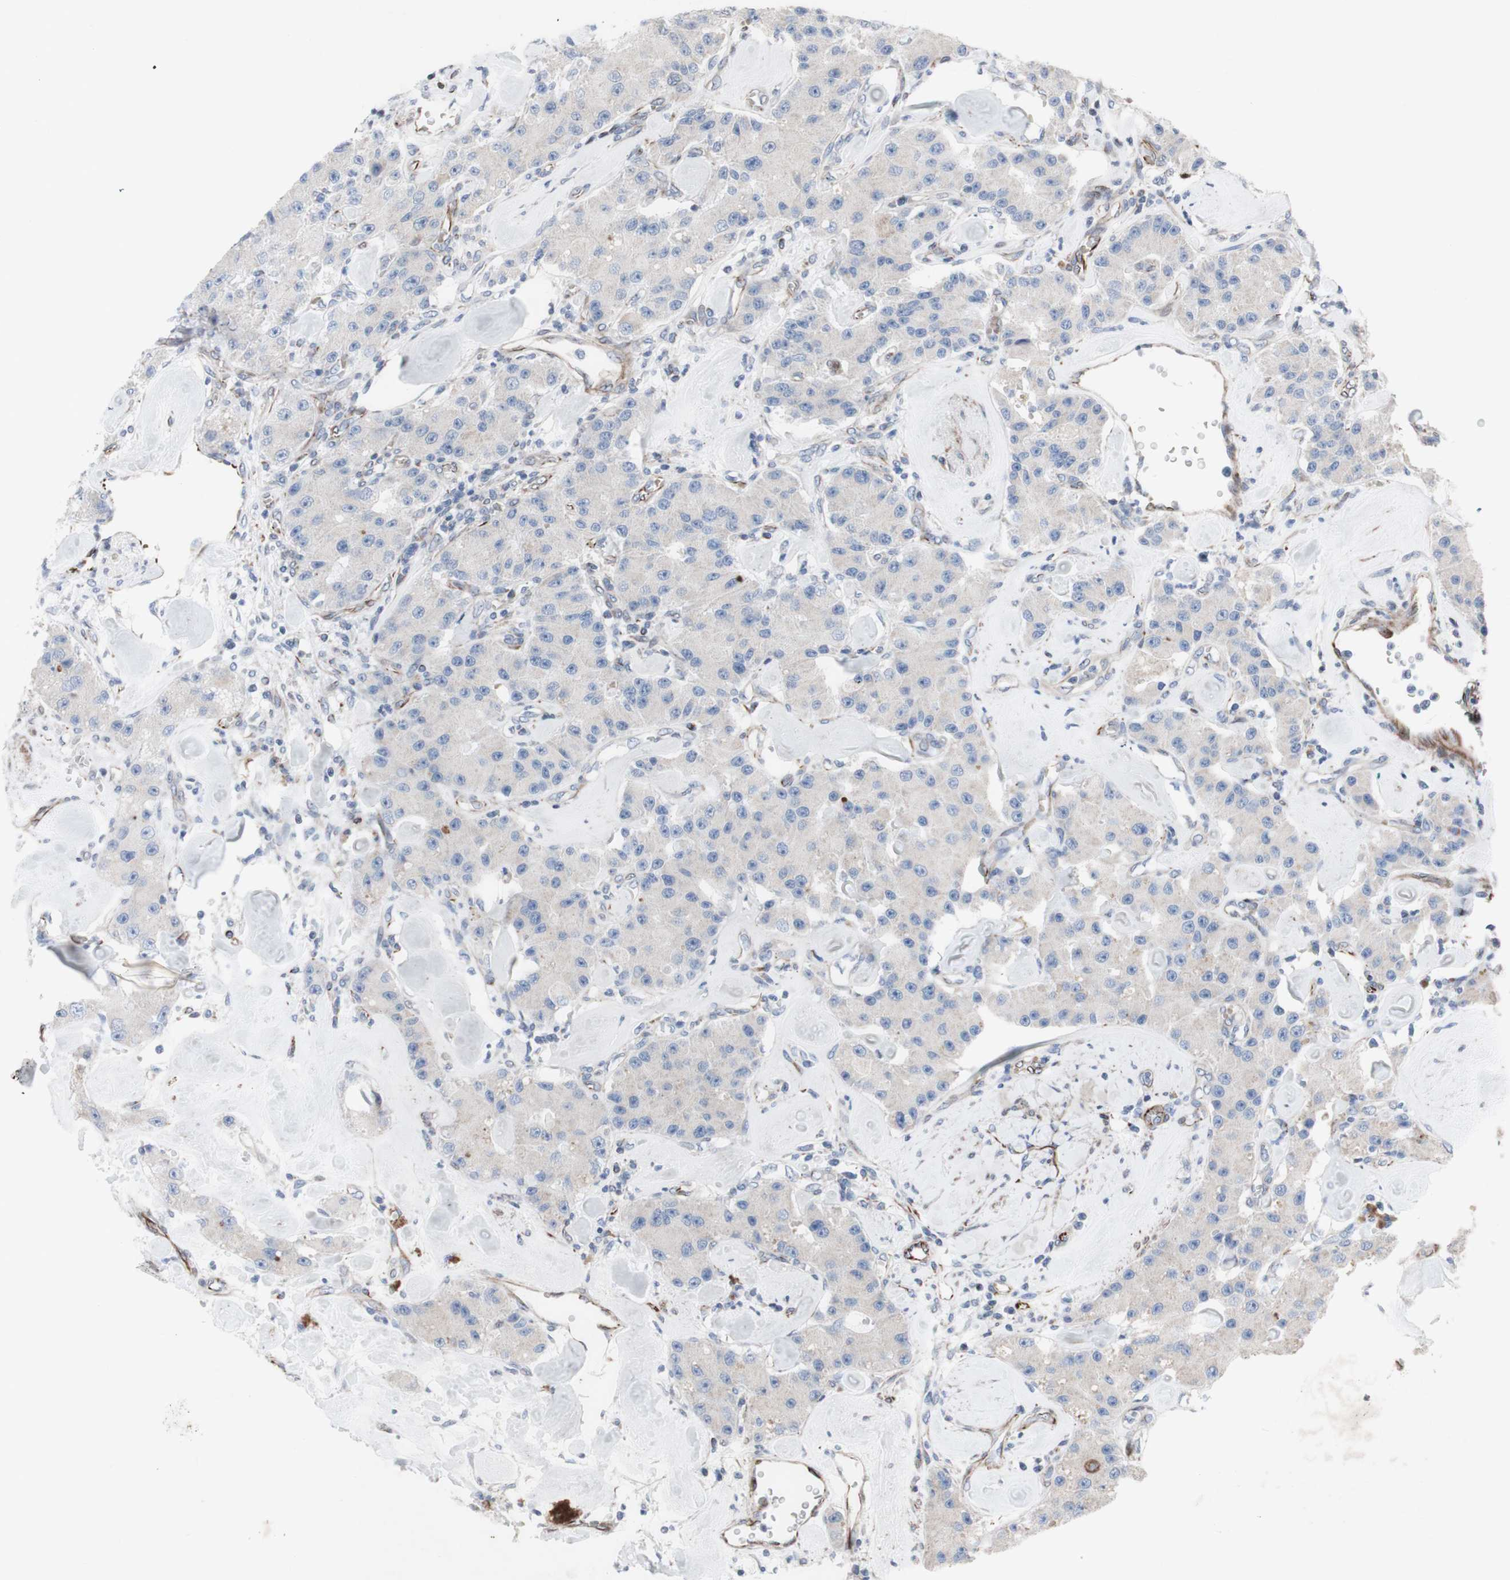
{"staining": {"intensity": "weak", "quantity": "<25%", "location": "cytoplasmic/membranous"}, "tissue": "carcinoid", "cell_type": "Tumor cells", "image_type": "cancer", "snomed": [{"axis": "morphology", "description": "Carcinoid, malignant, NOS"}, {"axis": "topography", "description": "Pancreas"}], "caption": "The micrograph shows no significant staining in tumor cells of carcinoid.", "gene": "AGPAT5", "patient": {"sex": "male", "age": 41}}